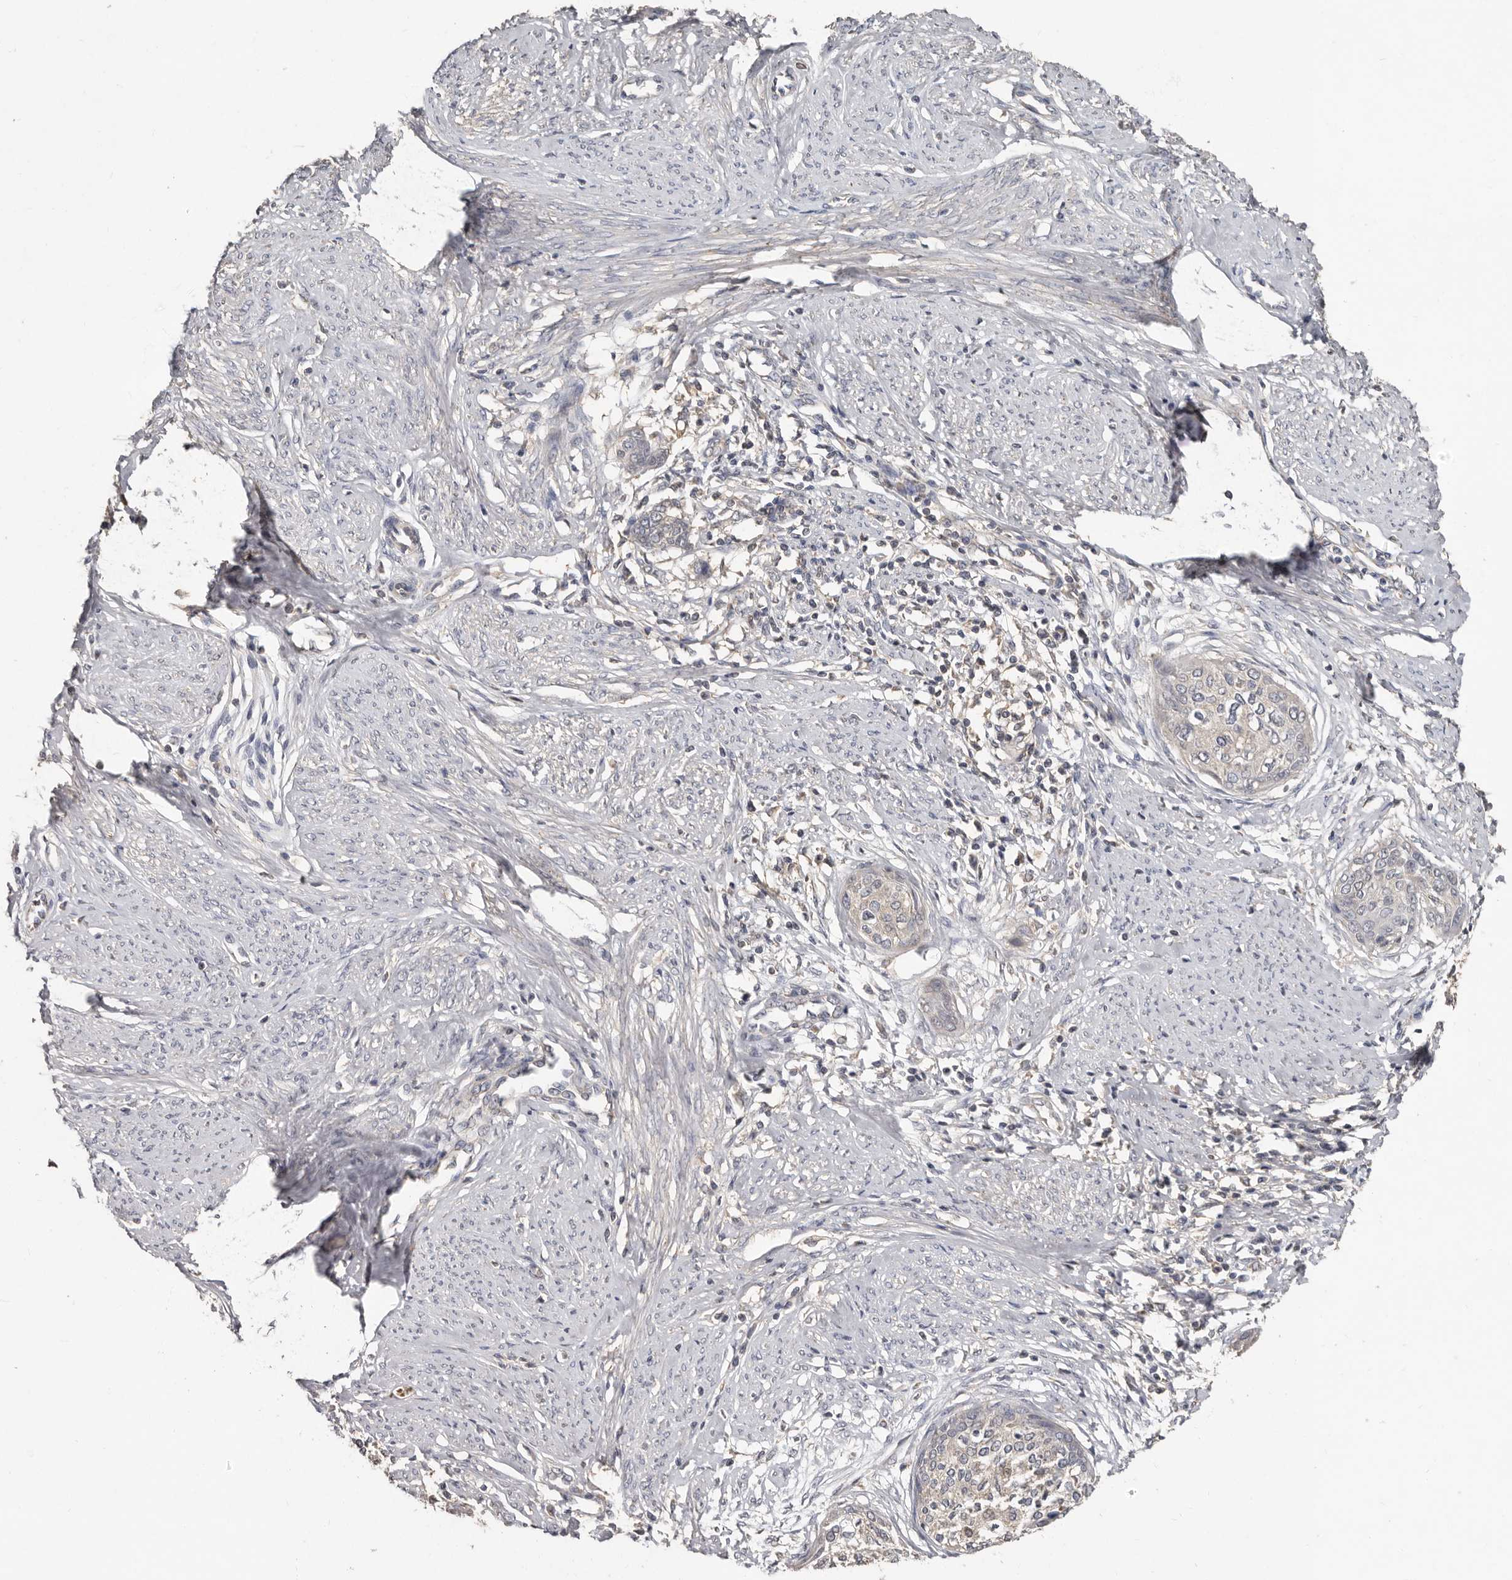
{"staining": {"intensity": "negative", "quantity": "none", "location": "none"}, "tissue": "cervical cancer", "cell_type": "Tumor cells", "image_type": "cancer", "snomed": [{"axis": "morphology", "description": "Squamous cell carcinoma, NOS"}, {"axis": "topography", "description": "Cervix"}], "caption": "The photomicrograph exhibits no significant staining in tumor cells of squamous cell carcinoma (cervical). The staining was performed using DAB to visualize the protein expression in brown, while the nuclei were stained in blue with hematoxylin (Magnification: 20x).", "gene": "KIF26B", "patient": {"sex": "female", "age": 37}}